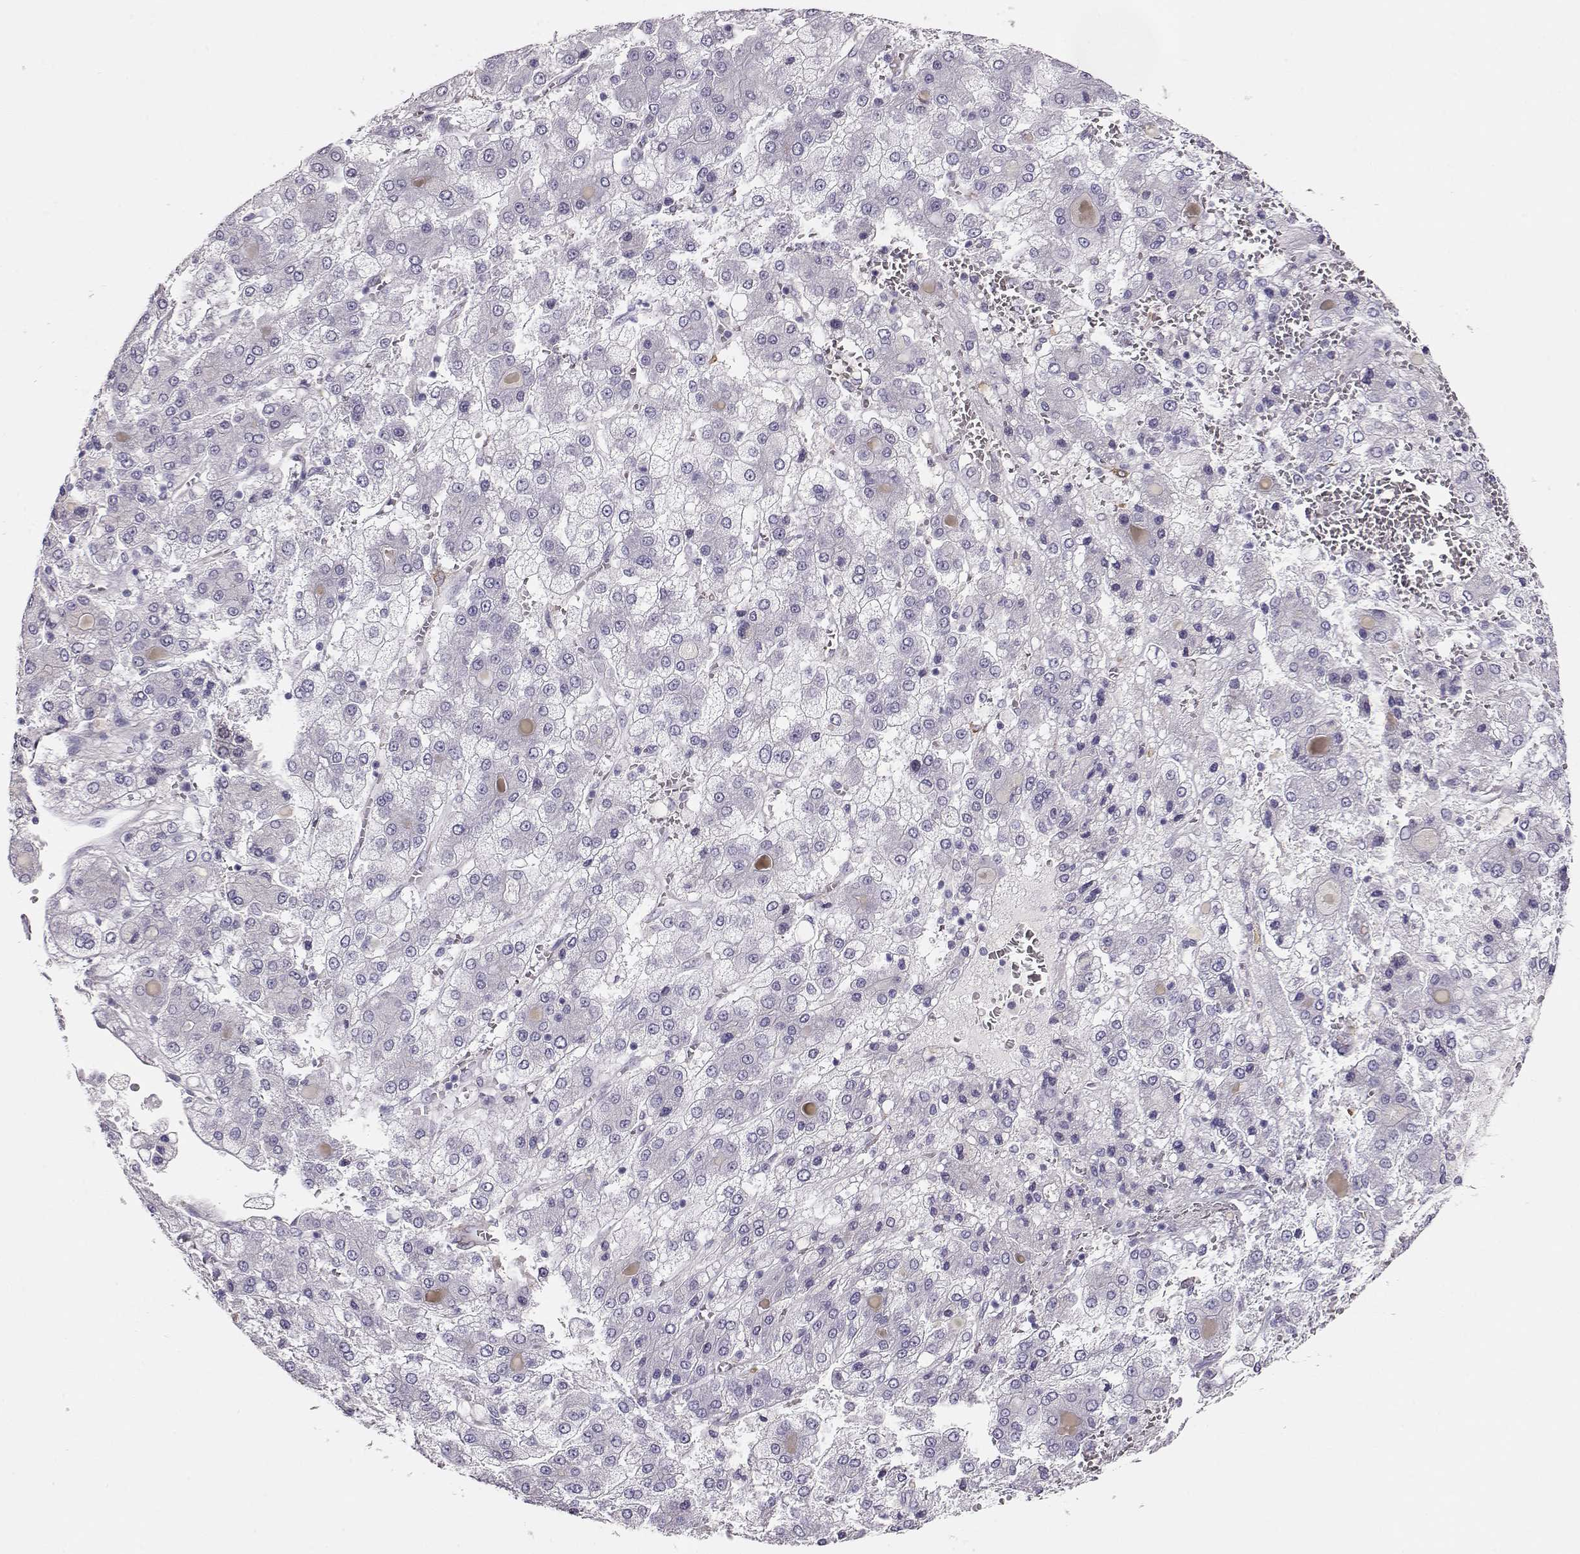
{"staining": {"intensity": "negative", "quantity": "none", "location": "none"}, "tissue": "liver cancer", "cell_type": "Tumor cells", "image_type": "cancer", "snomed": [{"axis": "morphology", "description": "Carcinoma, Hepatocellular, NOS"}, {"axis": "topography", "description": "Liver"}], "caption": "The photomicrograph reveals no staining of tumor cells in hepatocellular carcinoma (liver). The staining was performed using DAB (3,3'-diaminobenzidine) to visualize the protein expression in brown, while the nuclei were stained in blue with hematoxylin (Magnification: 20x).", "gene": "RBM44", "patient": {"sex": "male", "age": 73}}